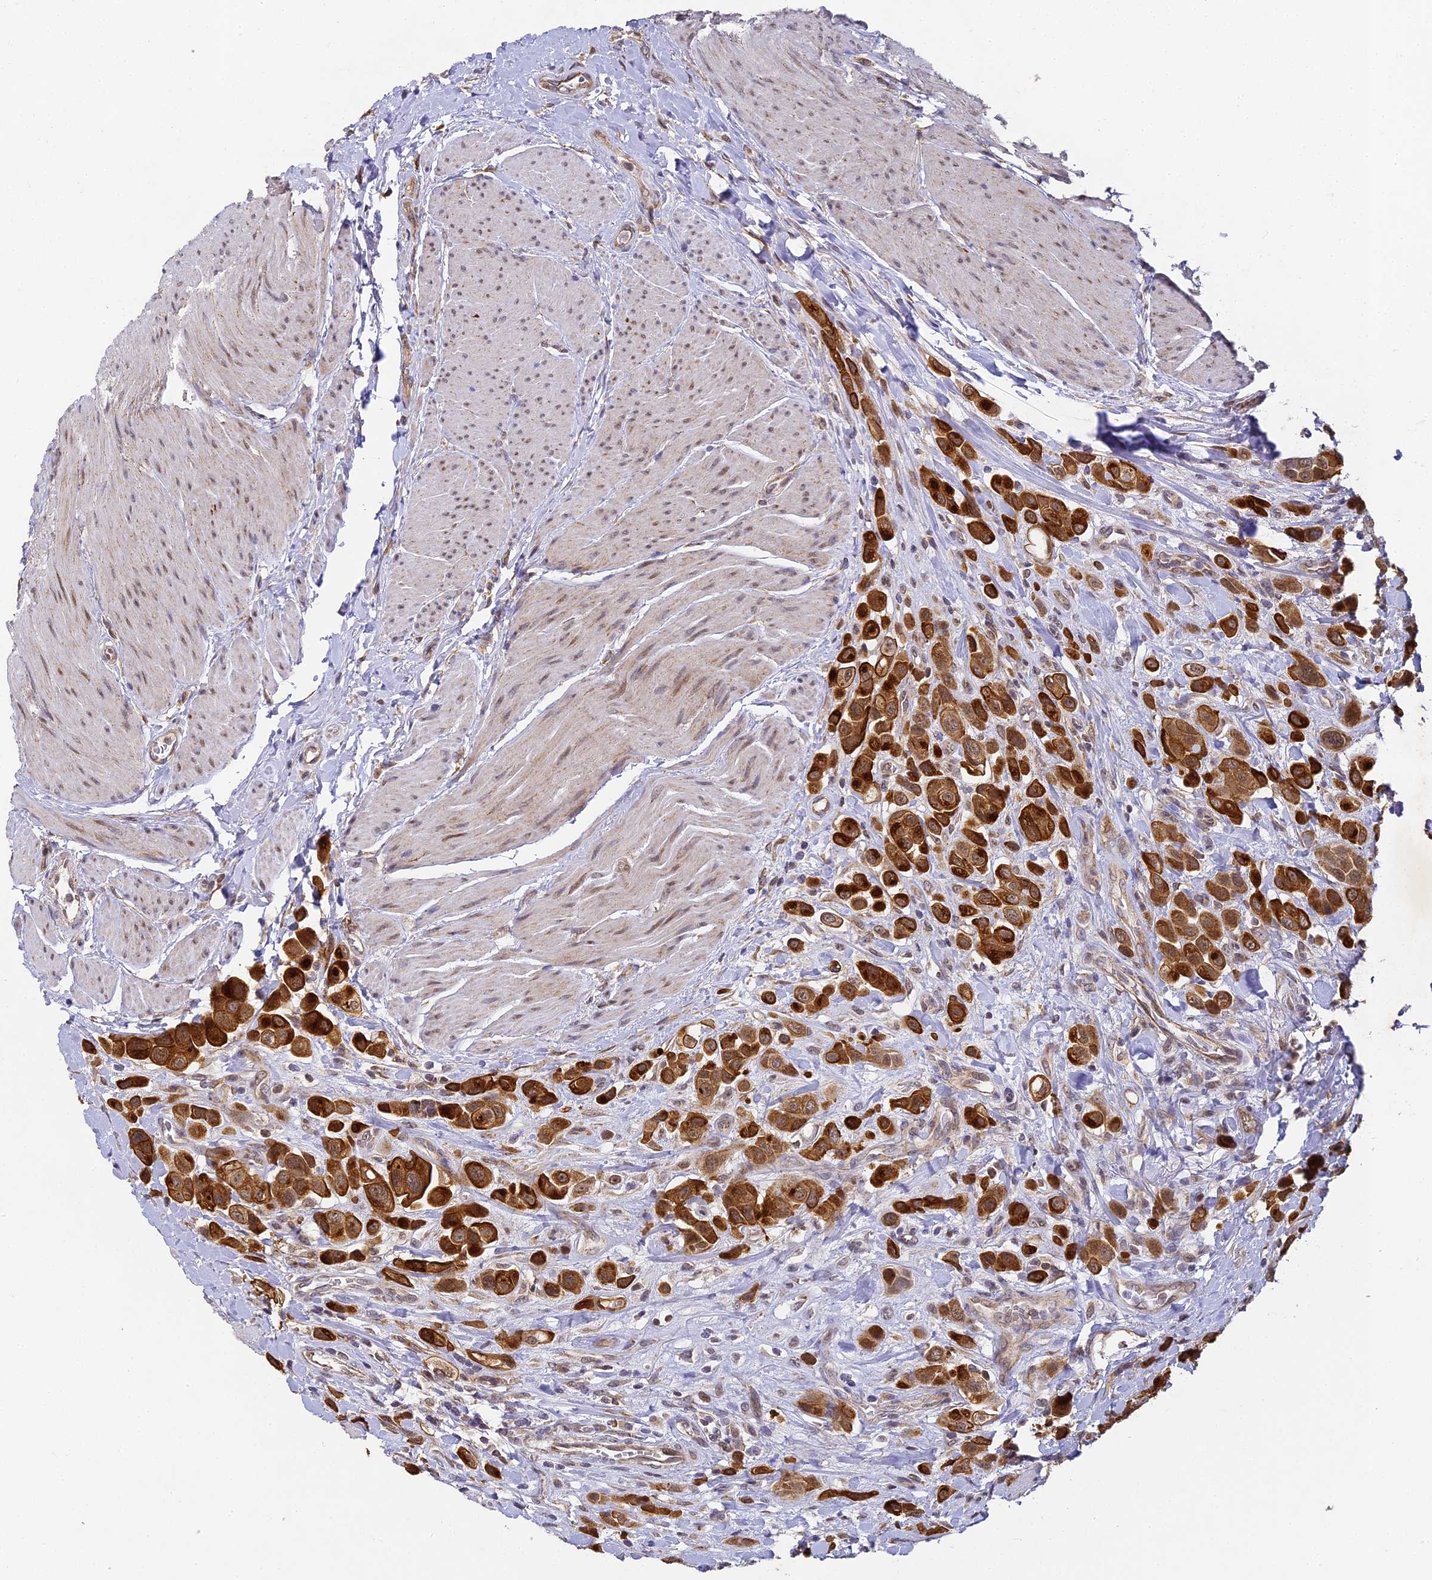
{"staining": {"intensity": "strong", "quantity": ">75%", "location": "cytoplasmic/membranous"}, "tissue": "urothelial cancer", "cell_type": "Tumor cells", "image_type": "cancer", "snomed": [{"axis": "morphology", "description": "Urothelial carcinoma, High grade"}, {"axis": "topography", "description": "Urinary bladder"}], "caption": "Approximately >75% of tumor cells in urothelial carcinoma (high-grade) exhibit strong cytoplasmic/membranous protein expression as visualized by brown immunohistochemical staining.", "gene": "DNAAF10", "patient": {"sex": "male", "age": 50}}